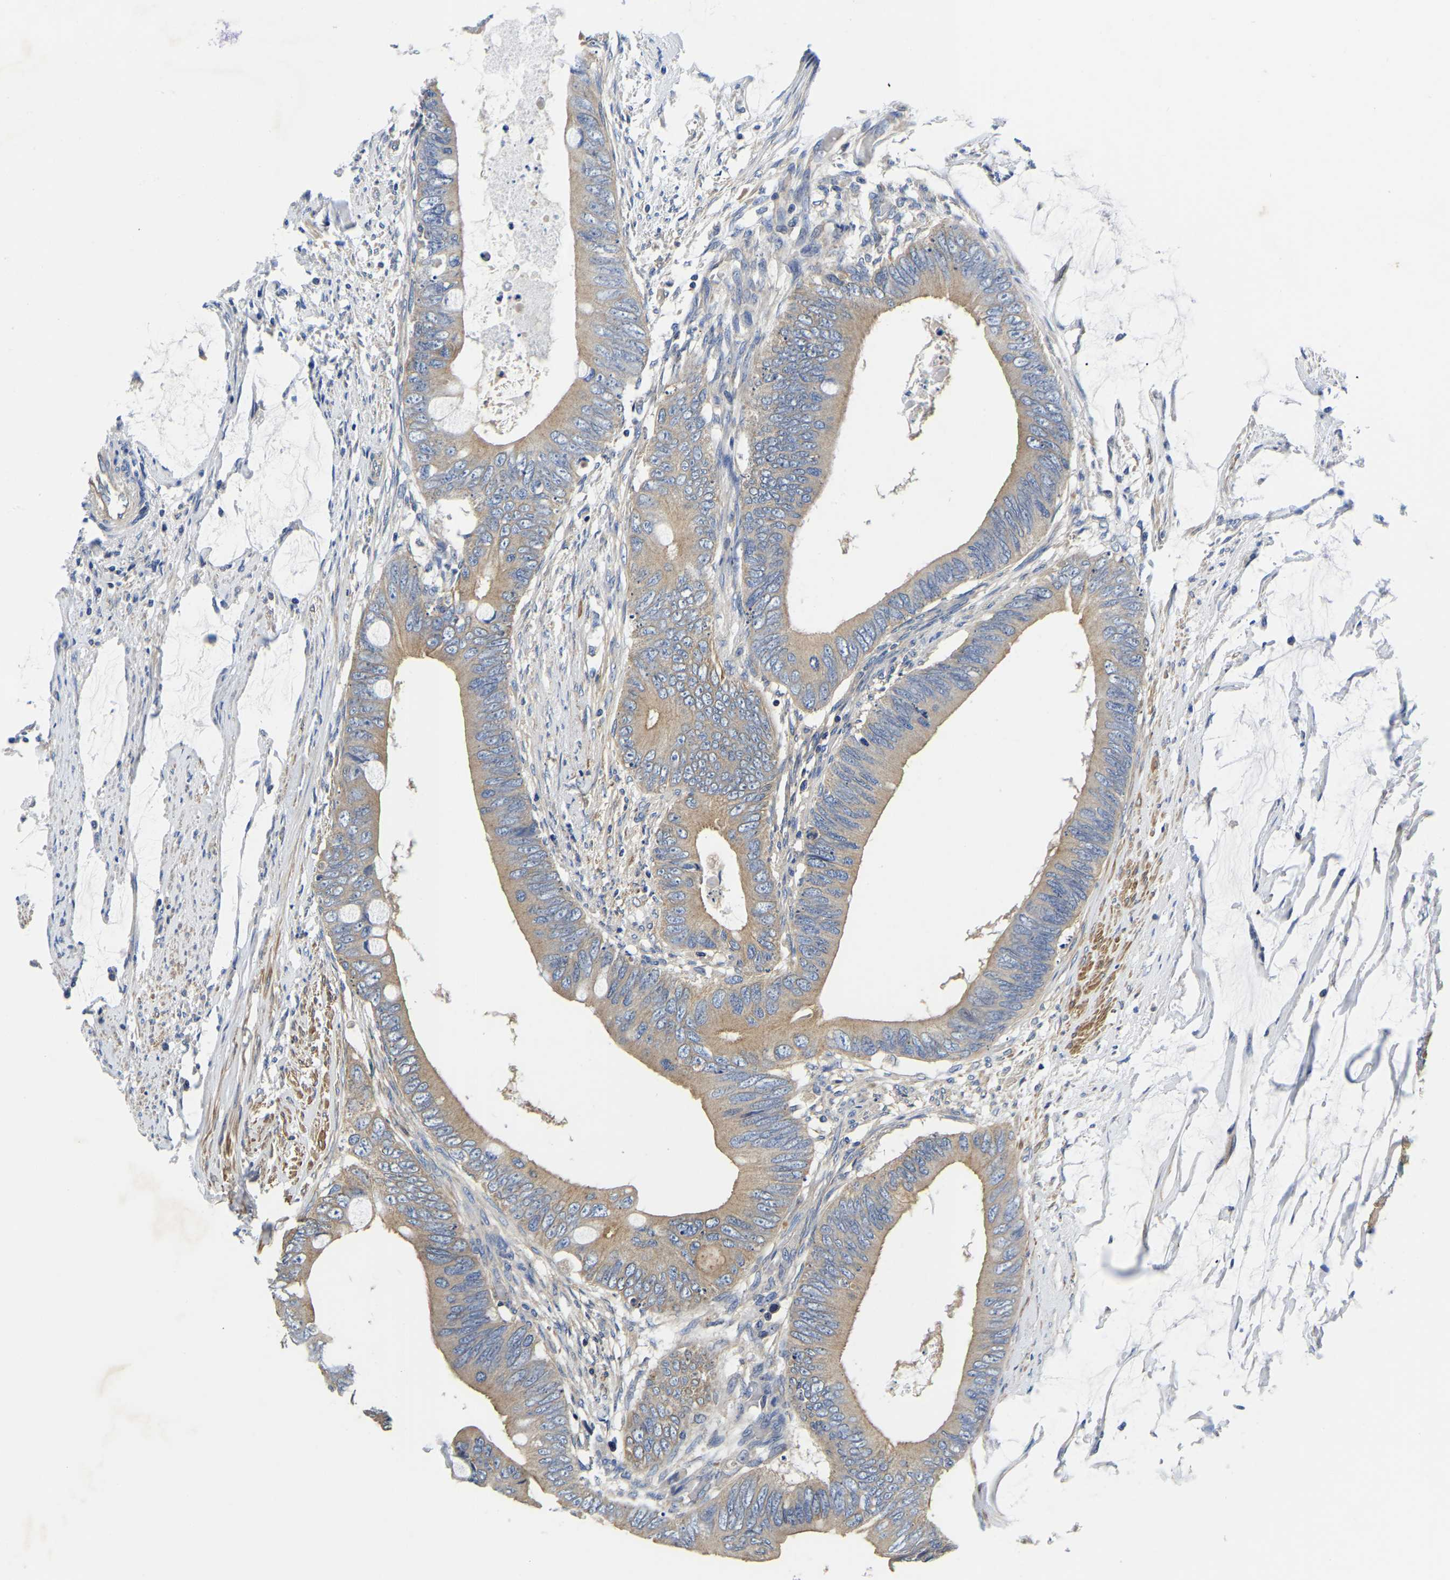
{"staining": {"intensity": "weak", "quantity": ">75%", "location": "cytoplasmic/membranous"}, "tissue": "colorectal cancer", "cell_type": "Tumor cells", "image_type": "cancer", "snomed": [{"axis": "morphology", "description": "Adenocarcinoma, NOS"}, {"axis": "topography", "description": "Rectum"}], "caption": "Immunohistochemical staining of human colorectal cancer (adenocarcinoma) reveals low levels of weak cytoplasmic/membranous positivity in about >75% of tumor cells. (DAB (3,3'-diaminobenzidine) IHC with brightfield microscopy, high magnification).", "gene": "STAT2", "patient": {"sex": "female", "age": 77}}